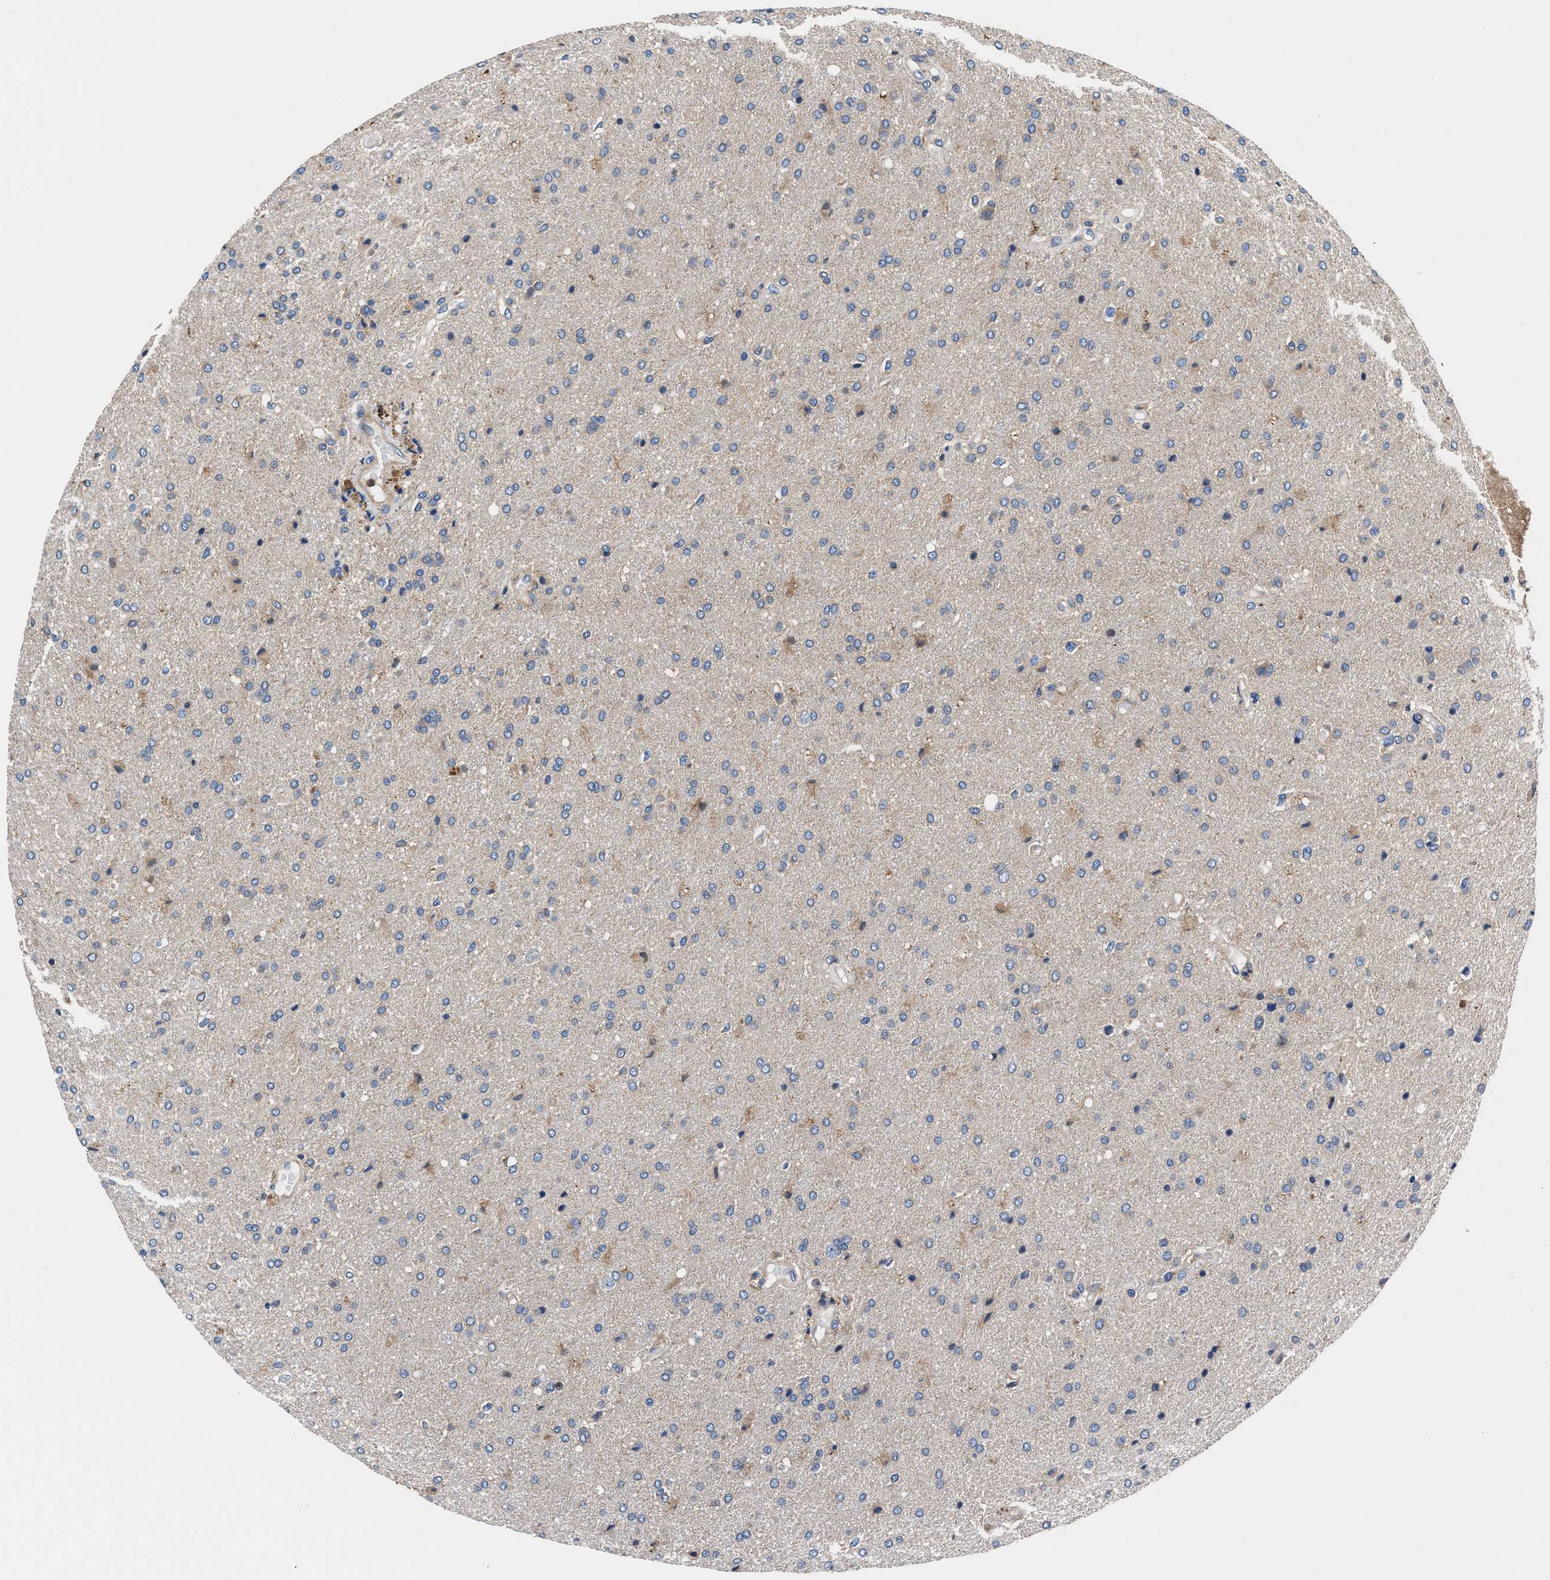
{"staining": {"intensity": "moderate", "quantity": "<25%", "location": "cytoplasmic/membranous"}, "tissue": "glioma", "cell_type": "Tumor cells", "image_type": "cancer", "snomed": [{"axis": "morphology", "description": "Glioma, malignant, High grade"}, {"axis": "topography", "description": "Brain"}], "caption": "Malignant glioma (high-grade) stained with a brown dye reveals moderate cytoplasmic/membranous positive staining in about <25% of tumor cells.", "gene": "SH3GL1", "patient": {"sex": "male", "age": 72}}